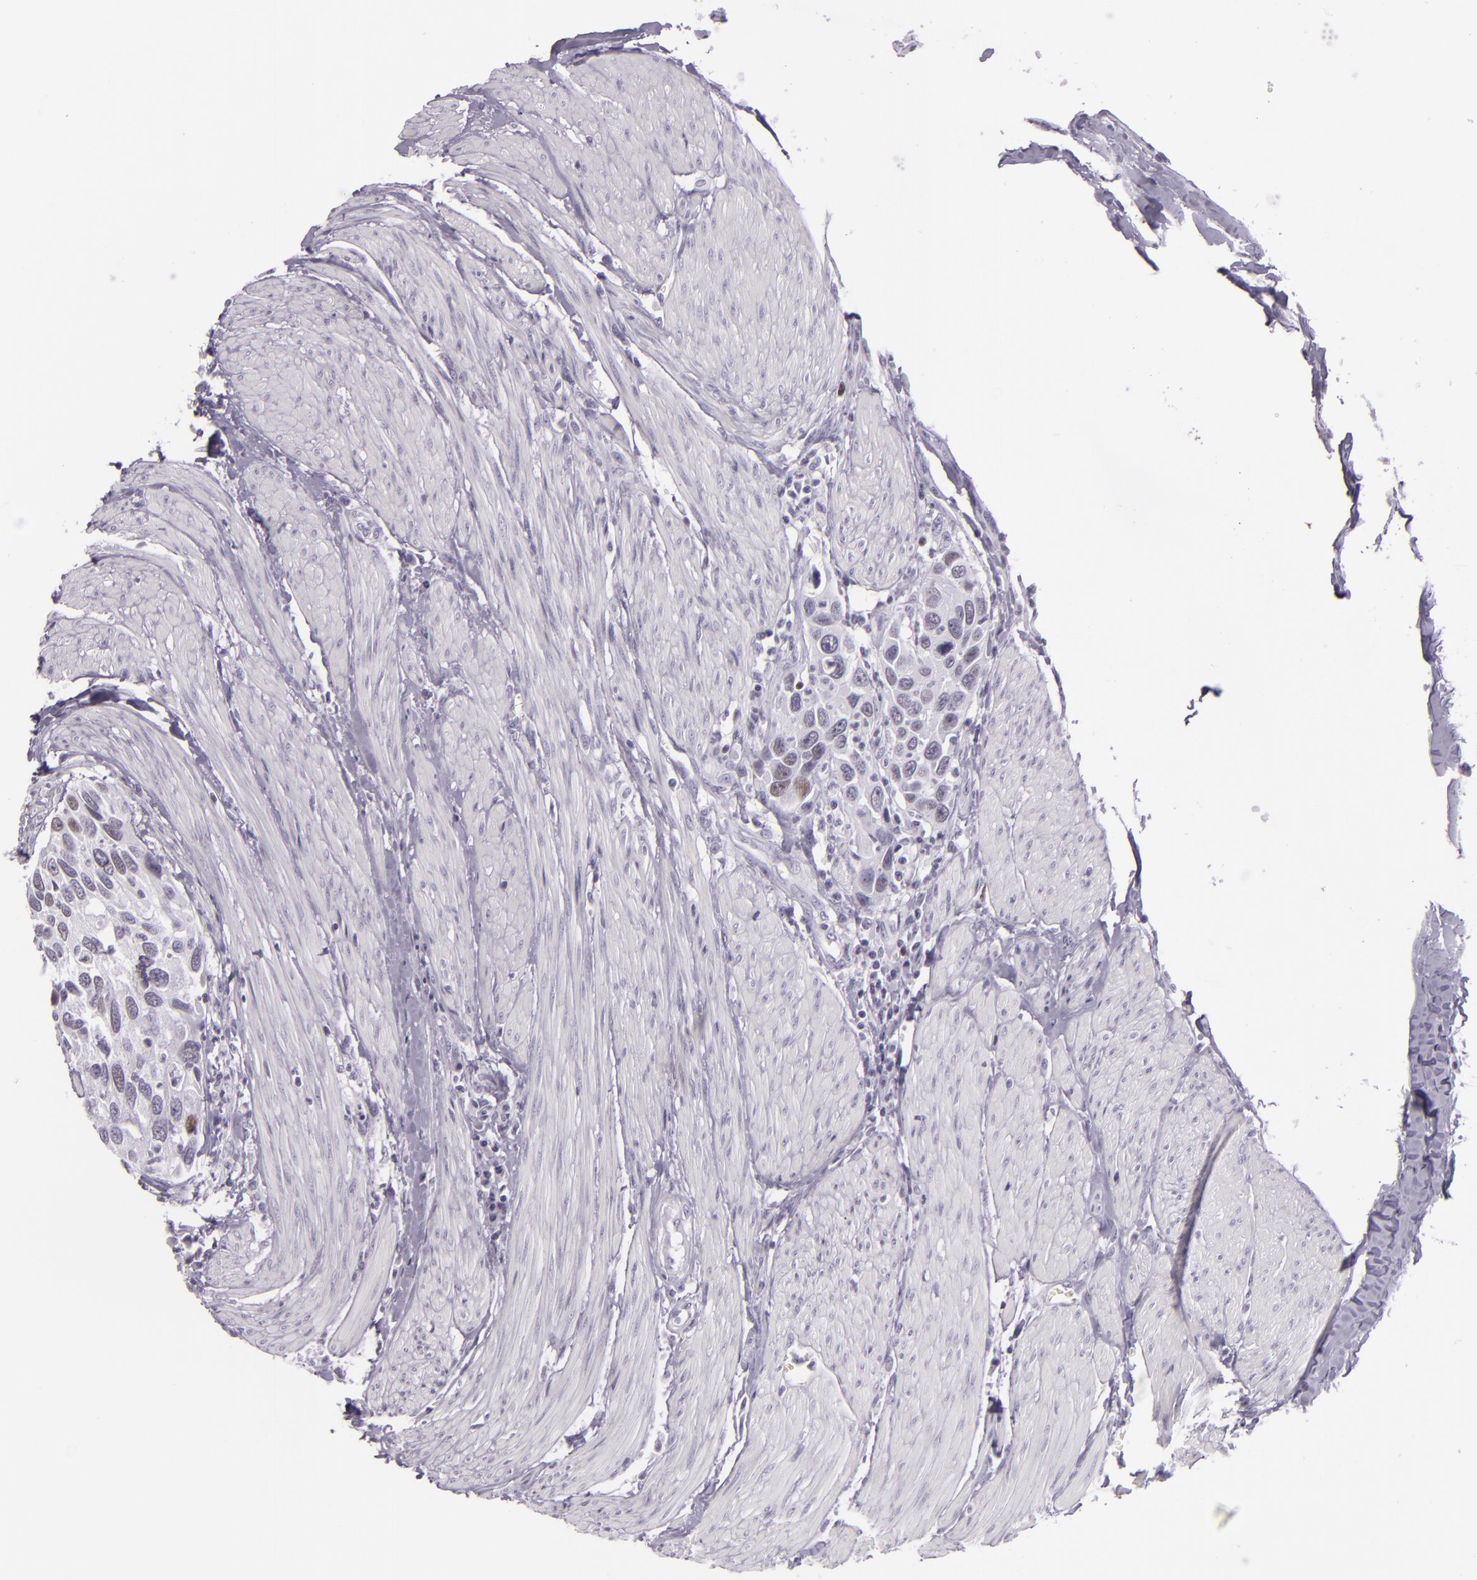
{"staining": {"intensity": "weak", "quantity": "<25%", "location": "nuclear"}, "tissue": "urothelial cancer", "cell_type": "Tumor cells", "image_type": "cancer", "snomed": [{"axis": "morphology", "description": "Urothelial carcinoma, High grade"}, {"axis": "topography", "description": "Urinary bladder"}], "caption": "DAB (3,3'-diaminobenzidine) immunohistochemical staining of human urothelial cancer shows no significant staining in tumor cells.", "gene": "MCM3", "patient": {"sex": "male", "age": 66}}